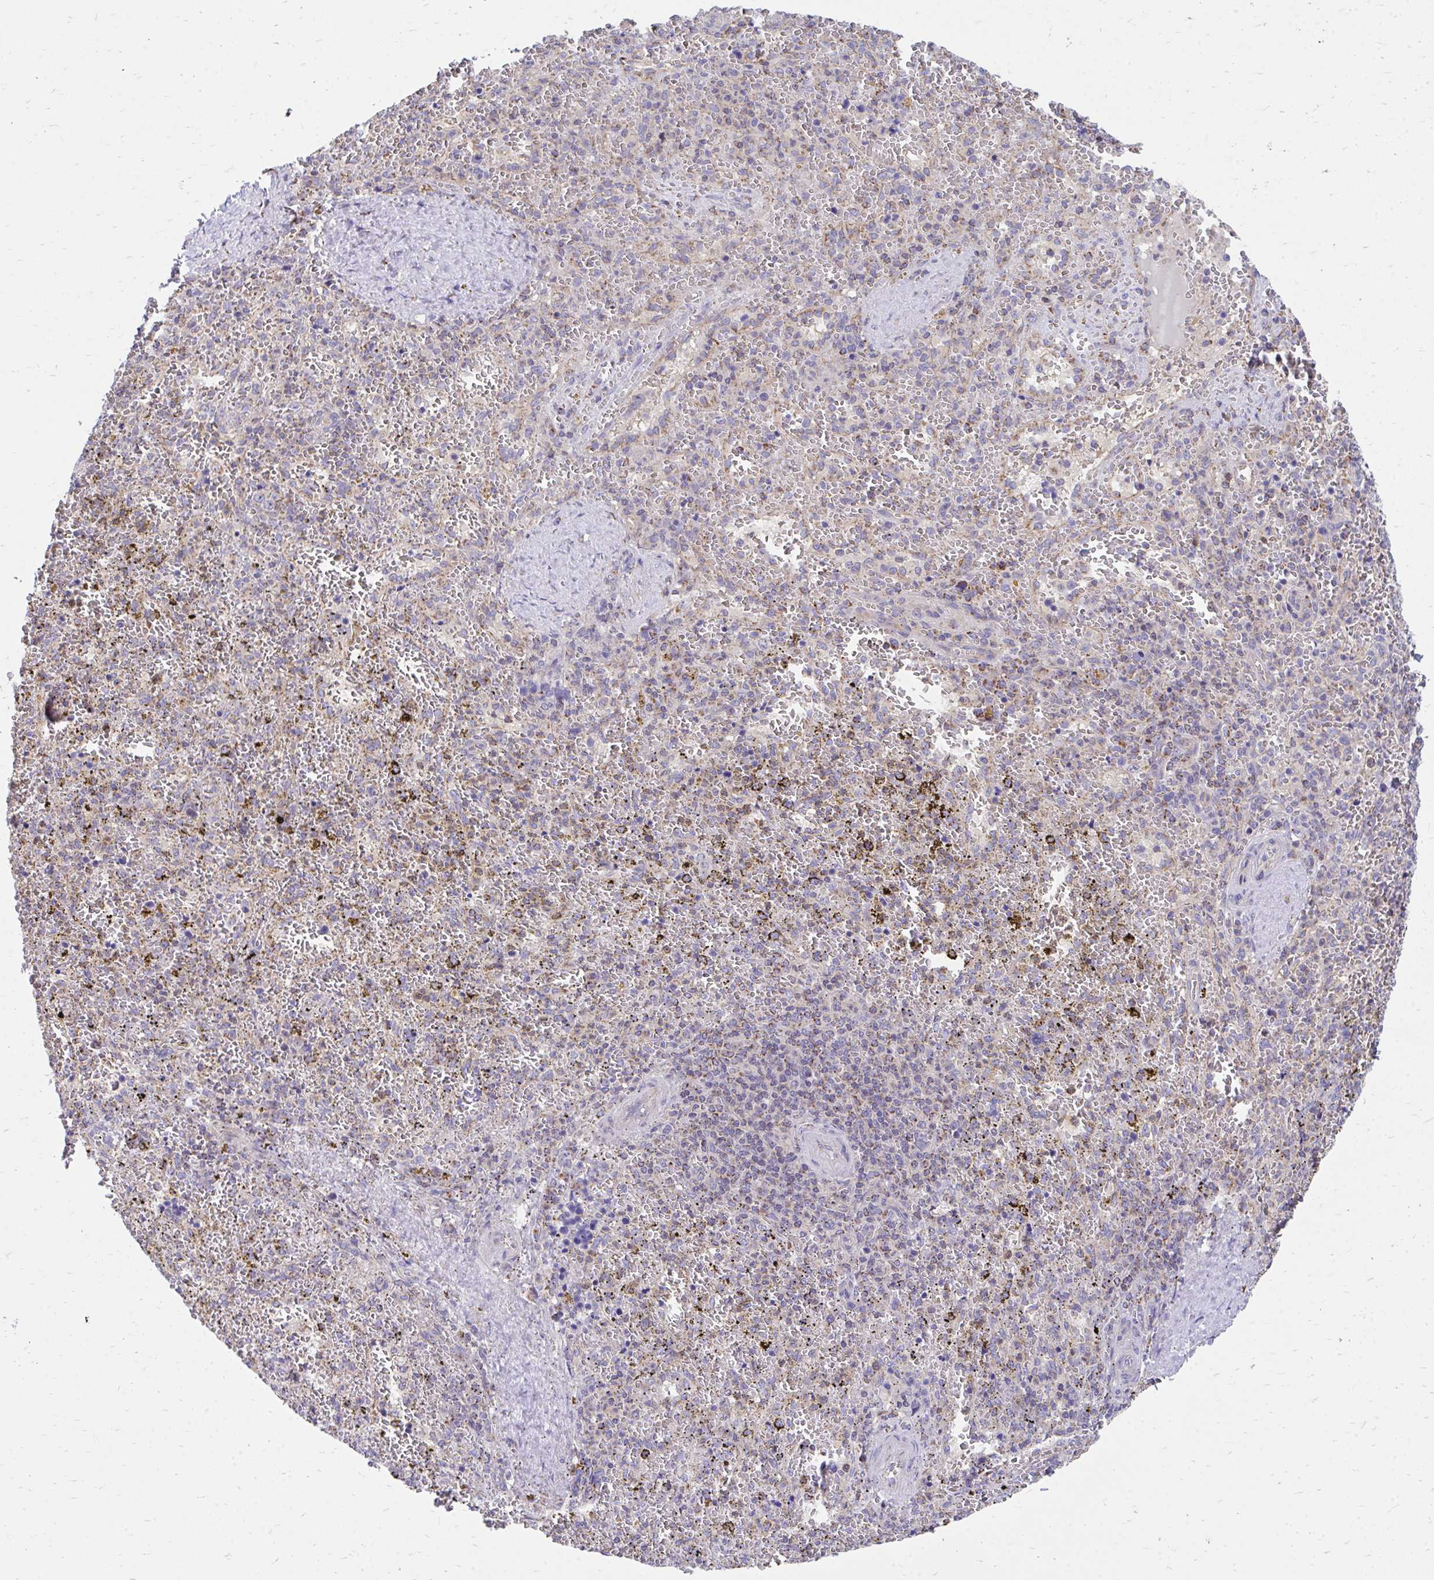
{"staining": {"intensity": "negative", "quantity": "none", "location": "none"}, "tissue": "spleen", "cell_type": "Cells in red pulp", "image_type": "normal", "snomed": [{"axis": "morphology", "description": "Normal tissue, NOS"}, {"axis": "topography", "description": "Spleen"}], "caption": "A high-resolution image shows immunohistochemistry staining of benign spleen, which demonstrates no significant expression in cells in red pulp.", "gene": "FHIP1B", "patient": {"sex": "female", "age": 50}}